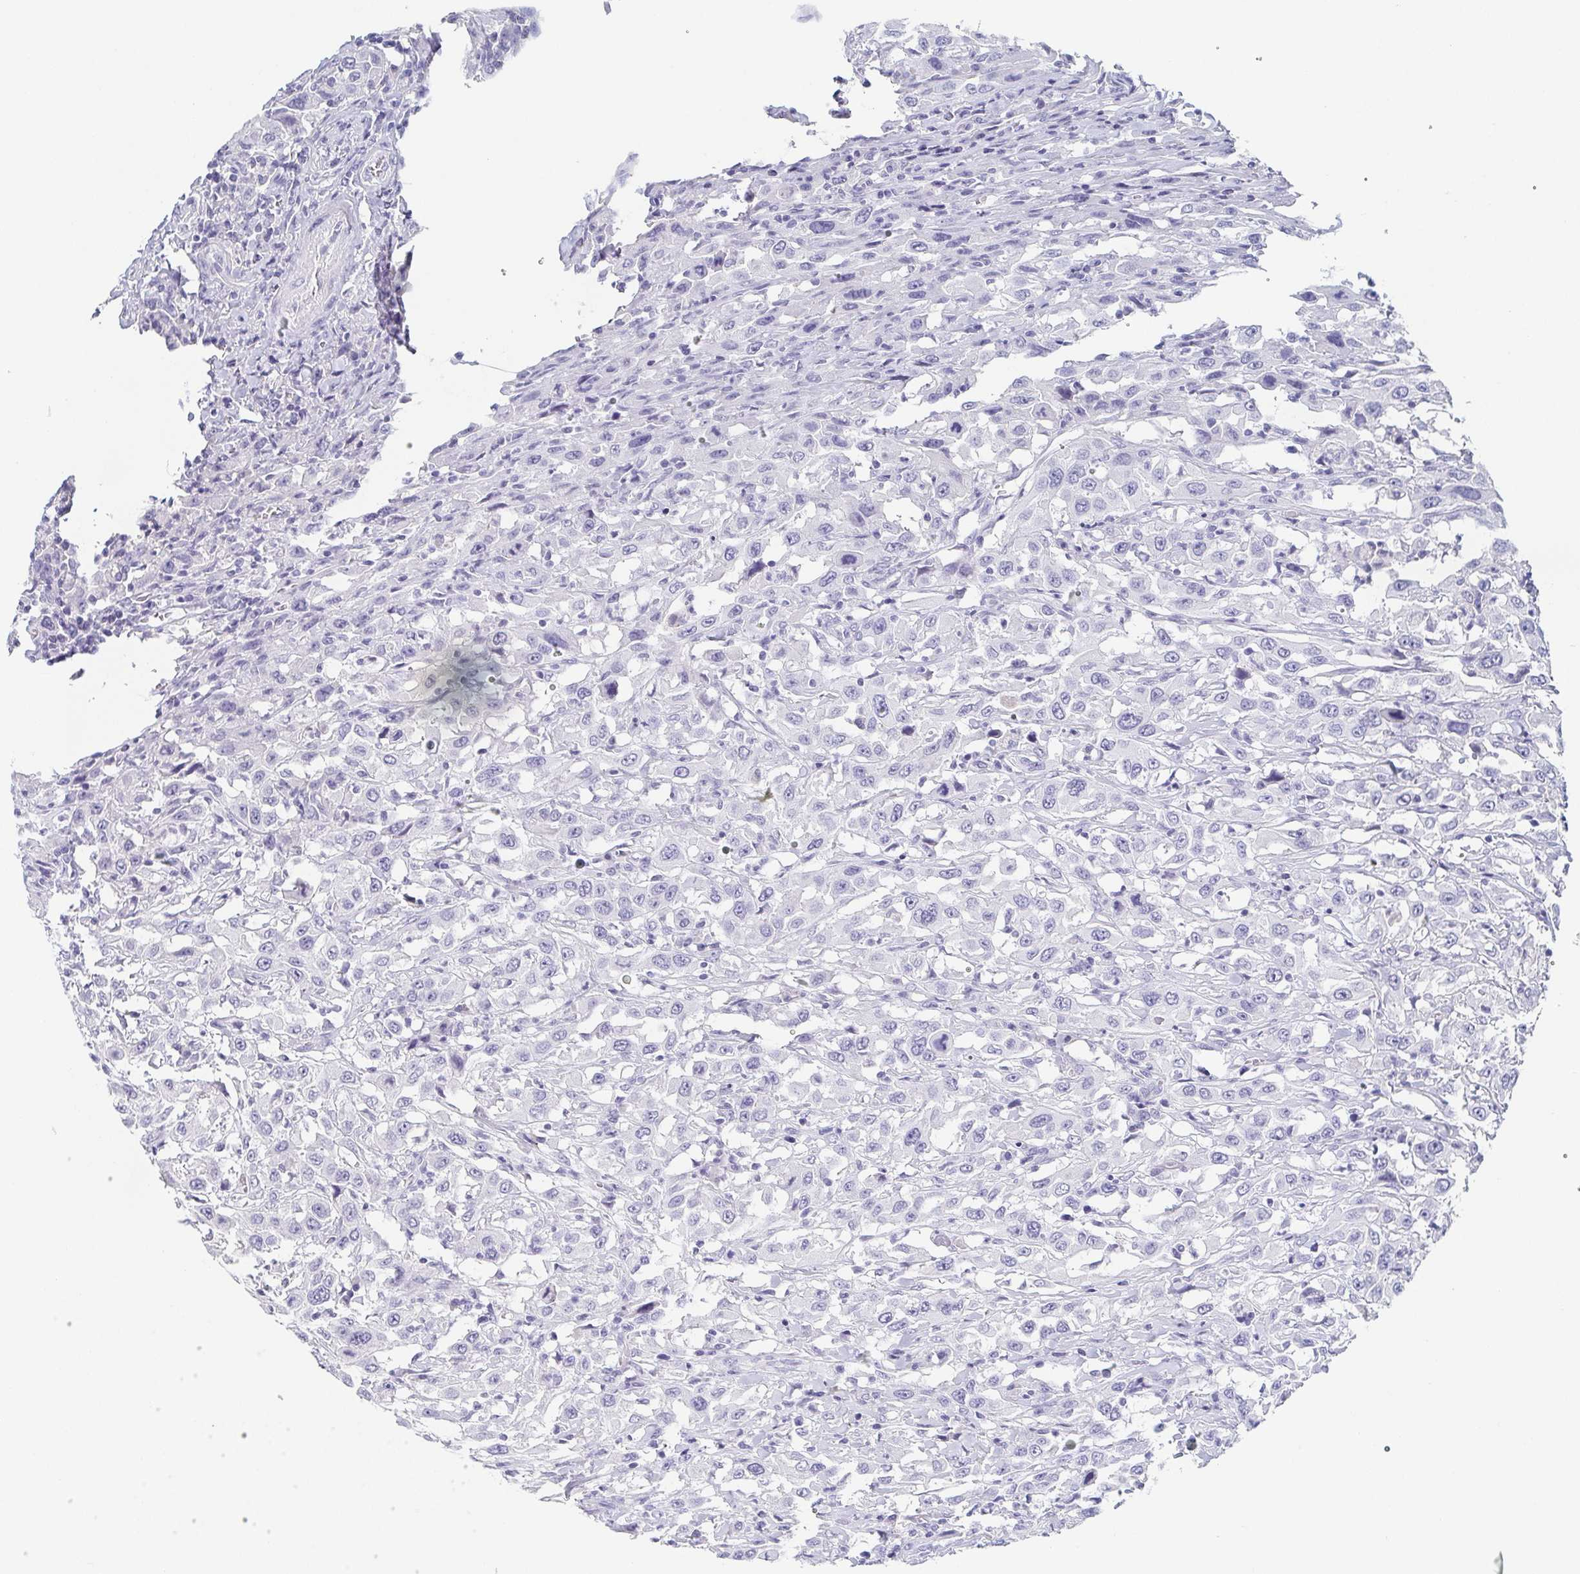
{"staining": {"intensity": "negative", "quantity": "none", "location": "none"}, "tissue": "urothelial cancer", "cell_type": "Tumor cells", "image_type": "cancer", "snomed": [{"axis": "morphology", "description": "Urothelial carcinoma, High grade"}, {"axis": "topography", "description": "Urinary bladder"}], "caption": "IHC of high-grade urothelial carcinoma reveals no expression in tumor cells.", "gene": "ITLN1", "patient": {"sex": "male", "age": 61}}